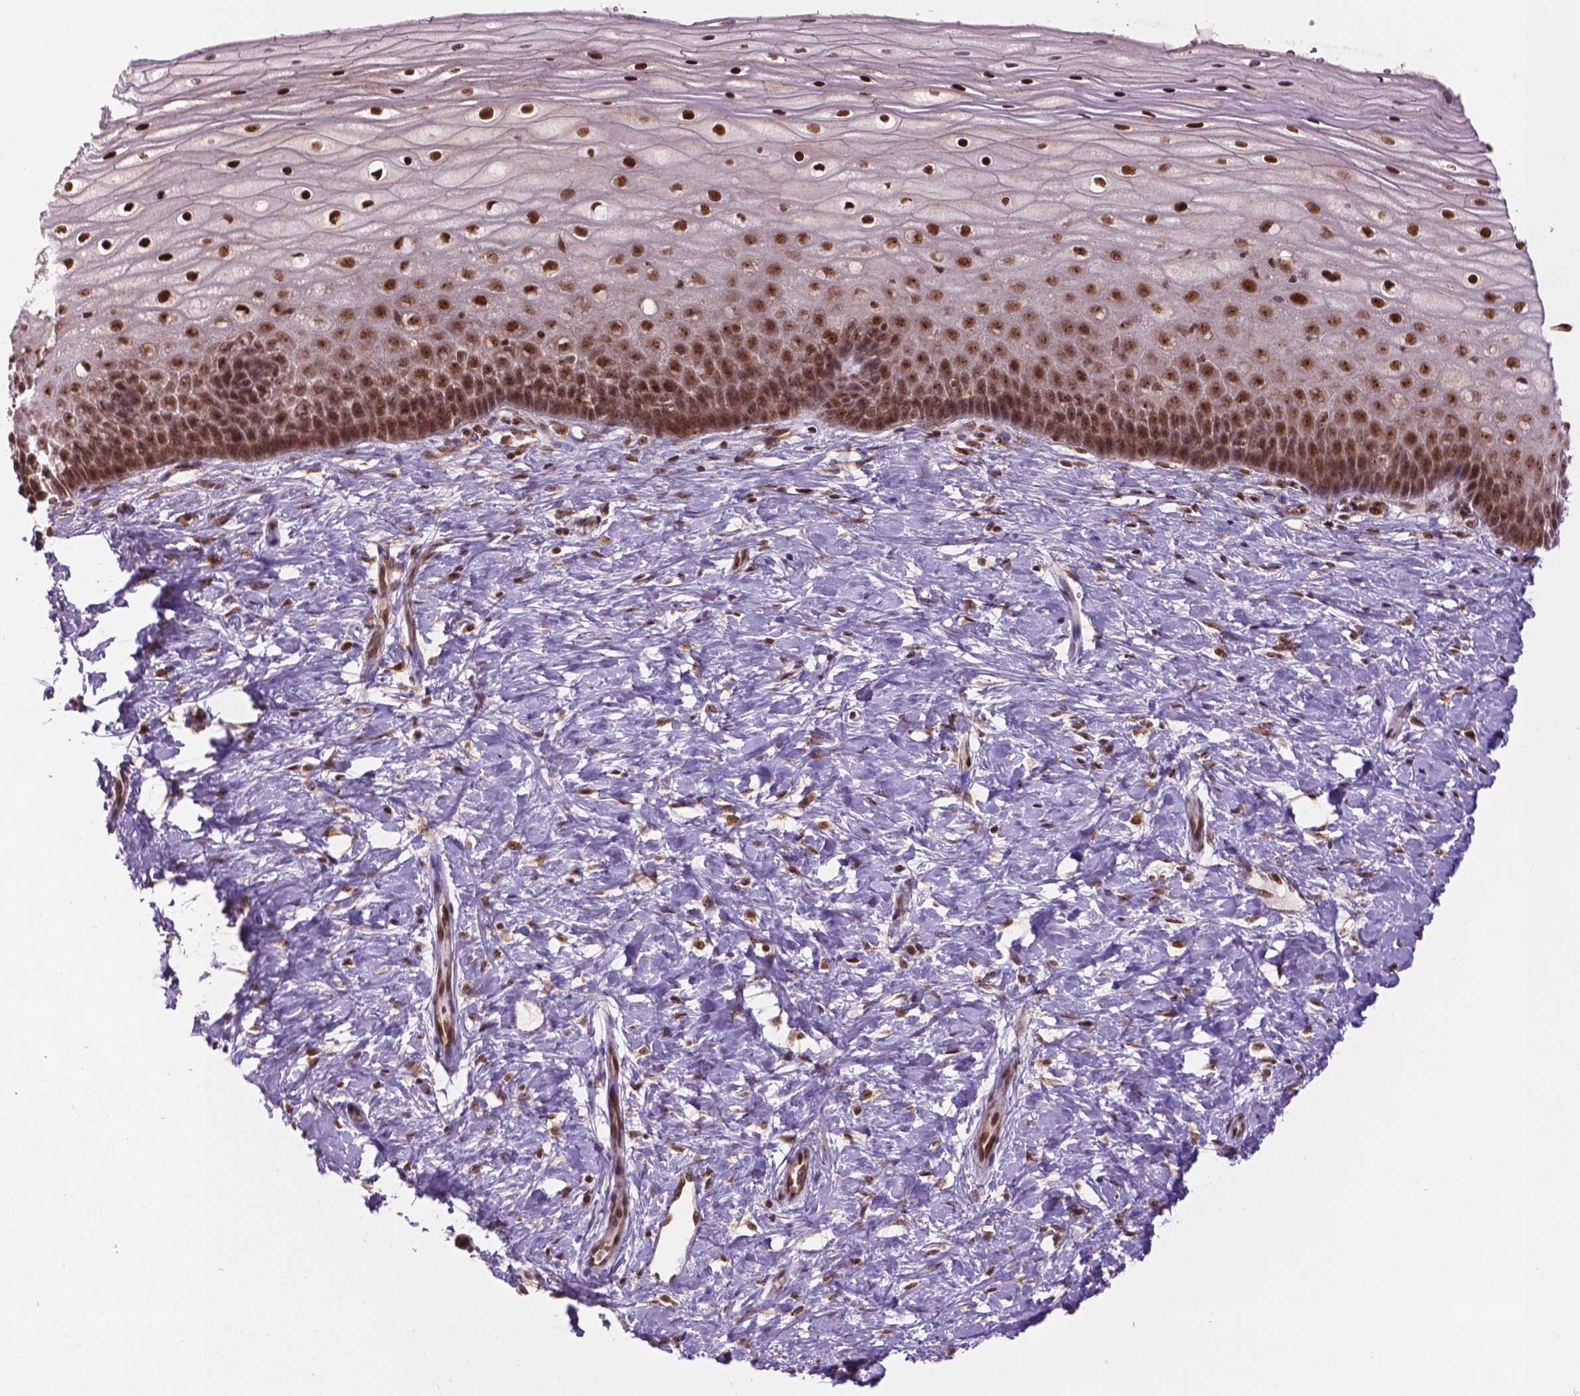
{"staining": {"intensity": "strong", "quantity": ">75%", "location": "nuclear"}, "tissue": "cervix", "cell_type": "Glandular cells", "image_type": "normal", "snomed": [{"axis": "morphology", "description": "Normal tissue, NOS"}, {"axis": "topography", "description": "Cervix"}], "caption": "Unremarkable cervix exhibits strong nuclear staining in approximately >75% of glandular cells Immunohistochemistry (ihc) stains the protein in brown and the nuclei are stained blue..", "gene": "CSNK2A1", "patient": {"sex": "female", "age": 37}}